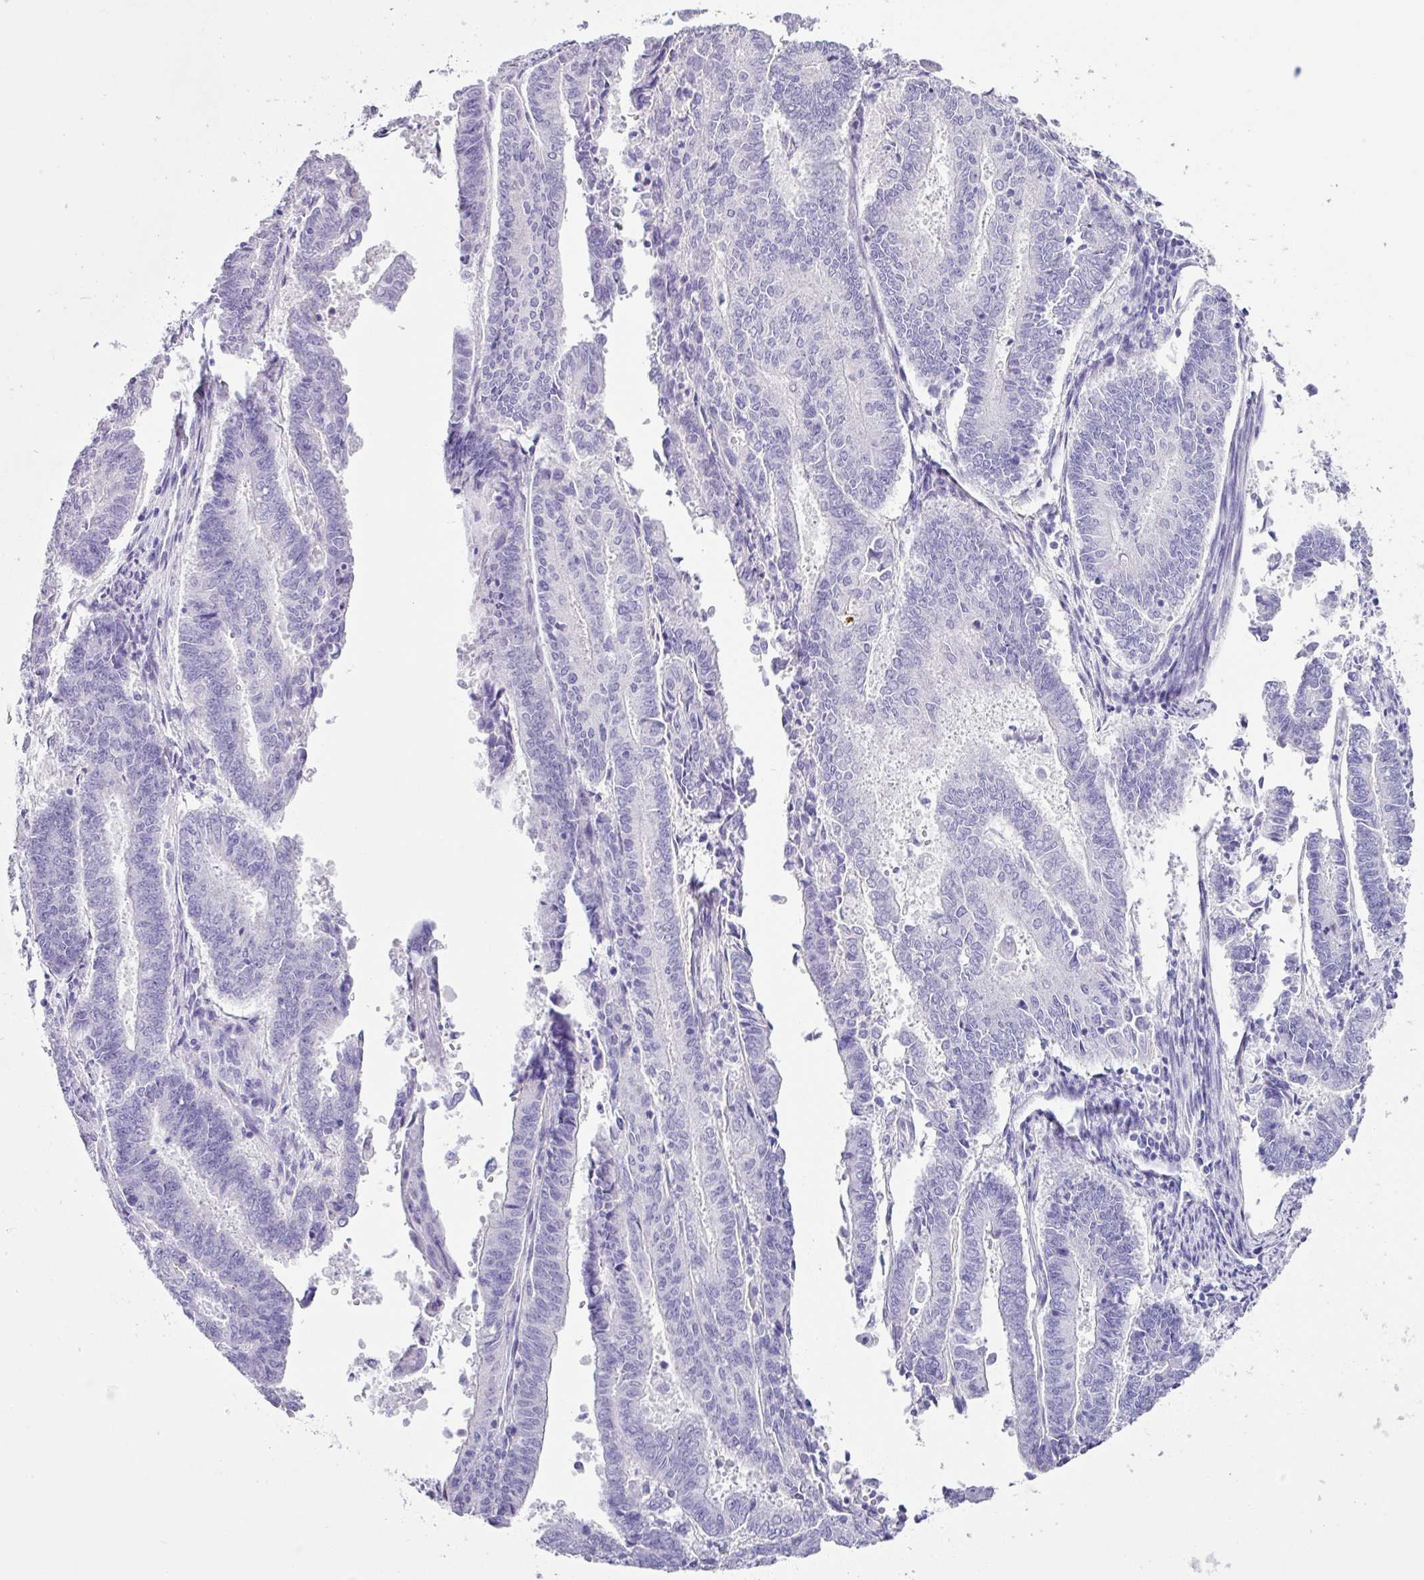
{"staining": {"intensity": "negative", "quantity": "none", "location": "none"}, "tissue": "endometrial cancer", "cell_type": "Tumor cells", "image_type": "cancer", "snomed": [{"axis": "morphology", "description": "Adenocarcinoma, NOS"}, {"axis": "topography", "description": "Endometrium"}], "caption": "This is a photomicrograph of immunohistochemistry staining of adenocarcinoma (endometrial), which shows no positivity in tumor cells. (DAB (3,3'-diaminobenzidine) IHC, high magnification).", "gene": "ZG16", "patient": {"sex": "female", "age": 59}}